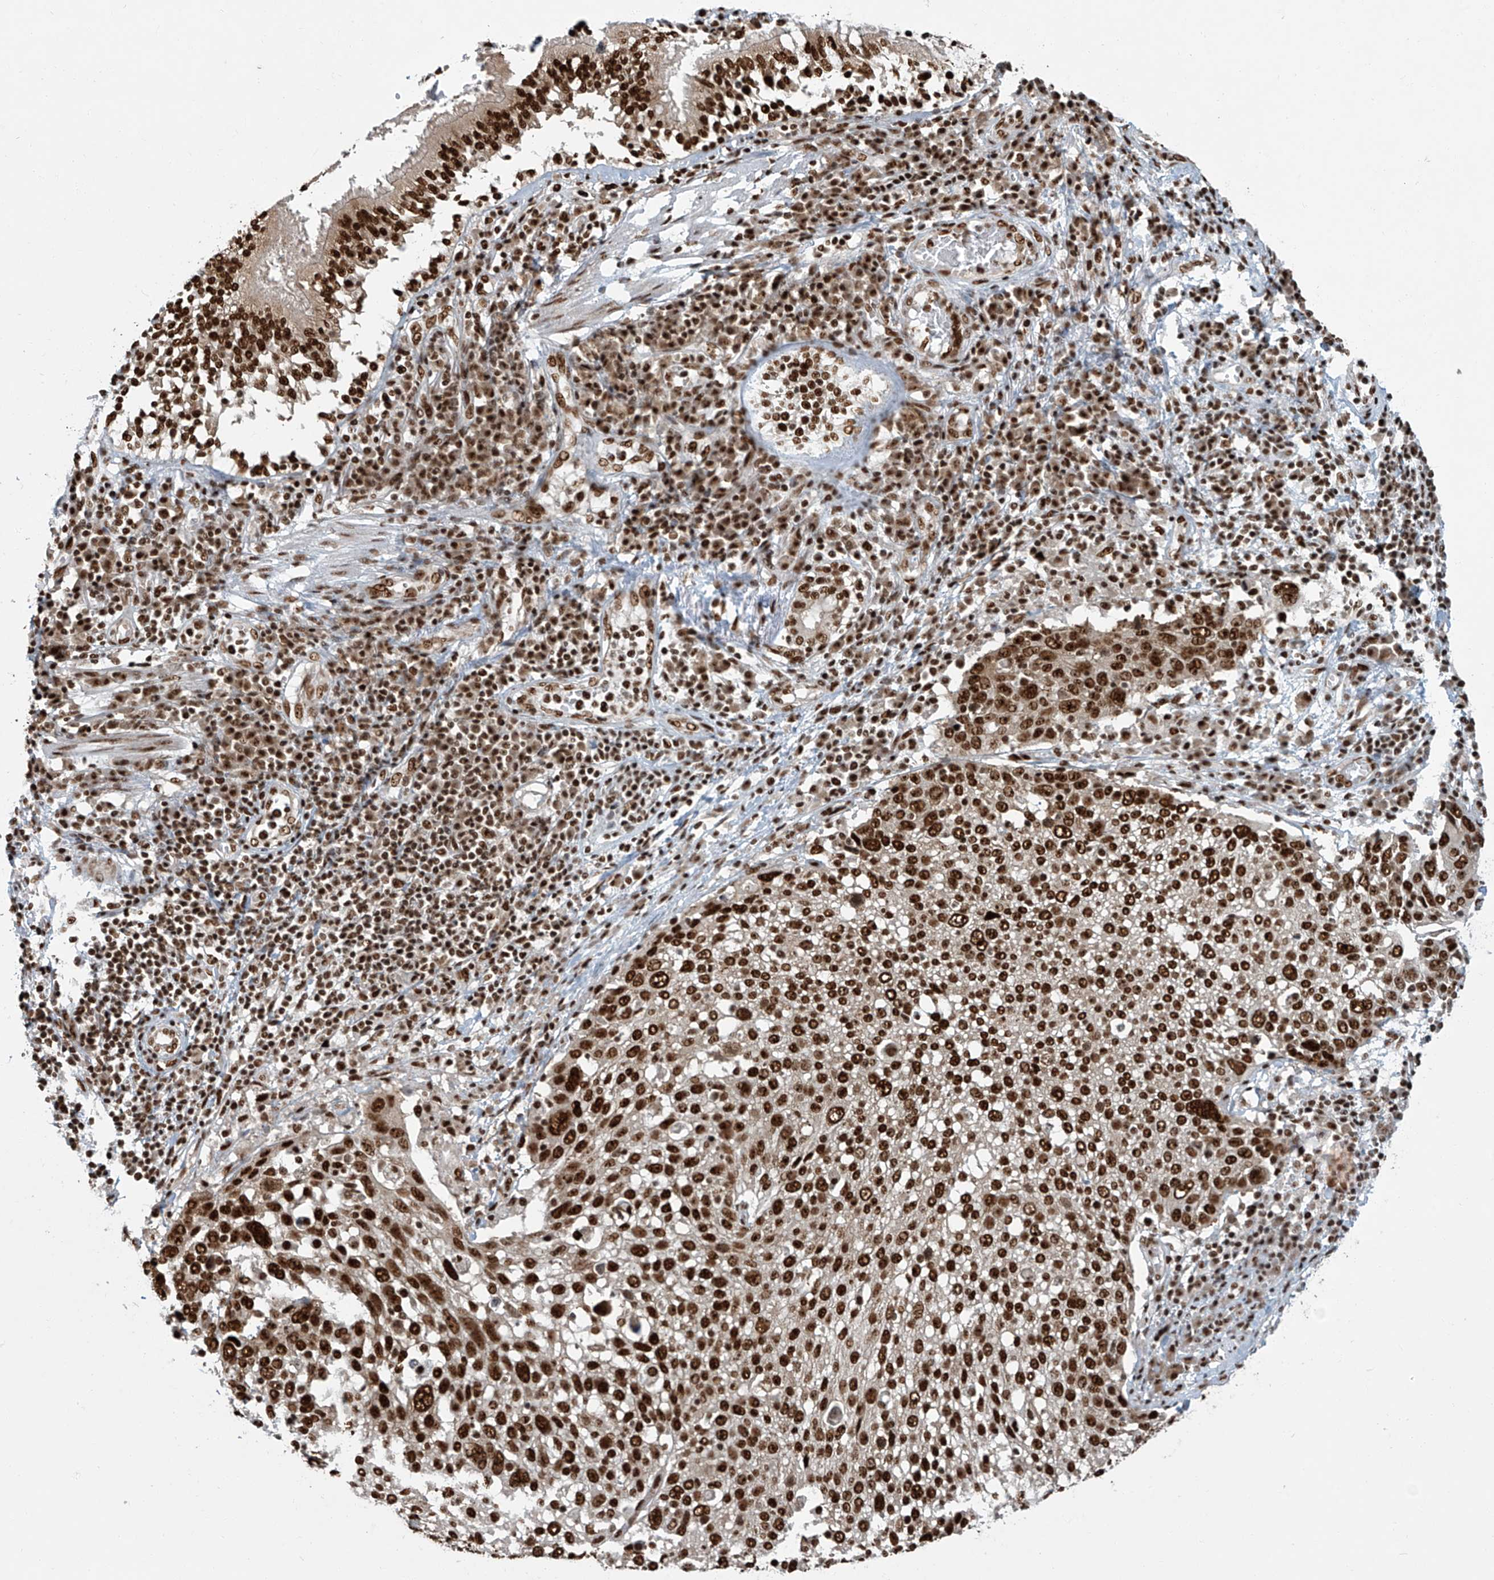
{"staining": {"intensity": "strong", "quantity": ">75%", "location": "nuclear"}, "tissue": "lung cancer", "cell_type": "Tumor cells", "image_type": "cancer", "snomed": [{"axis": "morphology", "description": "Squamous cell carcinoma, NOS"}, {"axis": "topography", "description": "Lung"}], "caption": "Immunohistochemical staining of lung cancer reveals high levels of strong nuclear protein positivity in about >75% of tumor cells.", "gene": "FAM193B", "patient": {"sex": "male", "age": 65}}